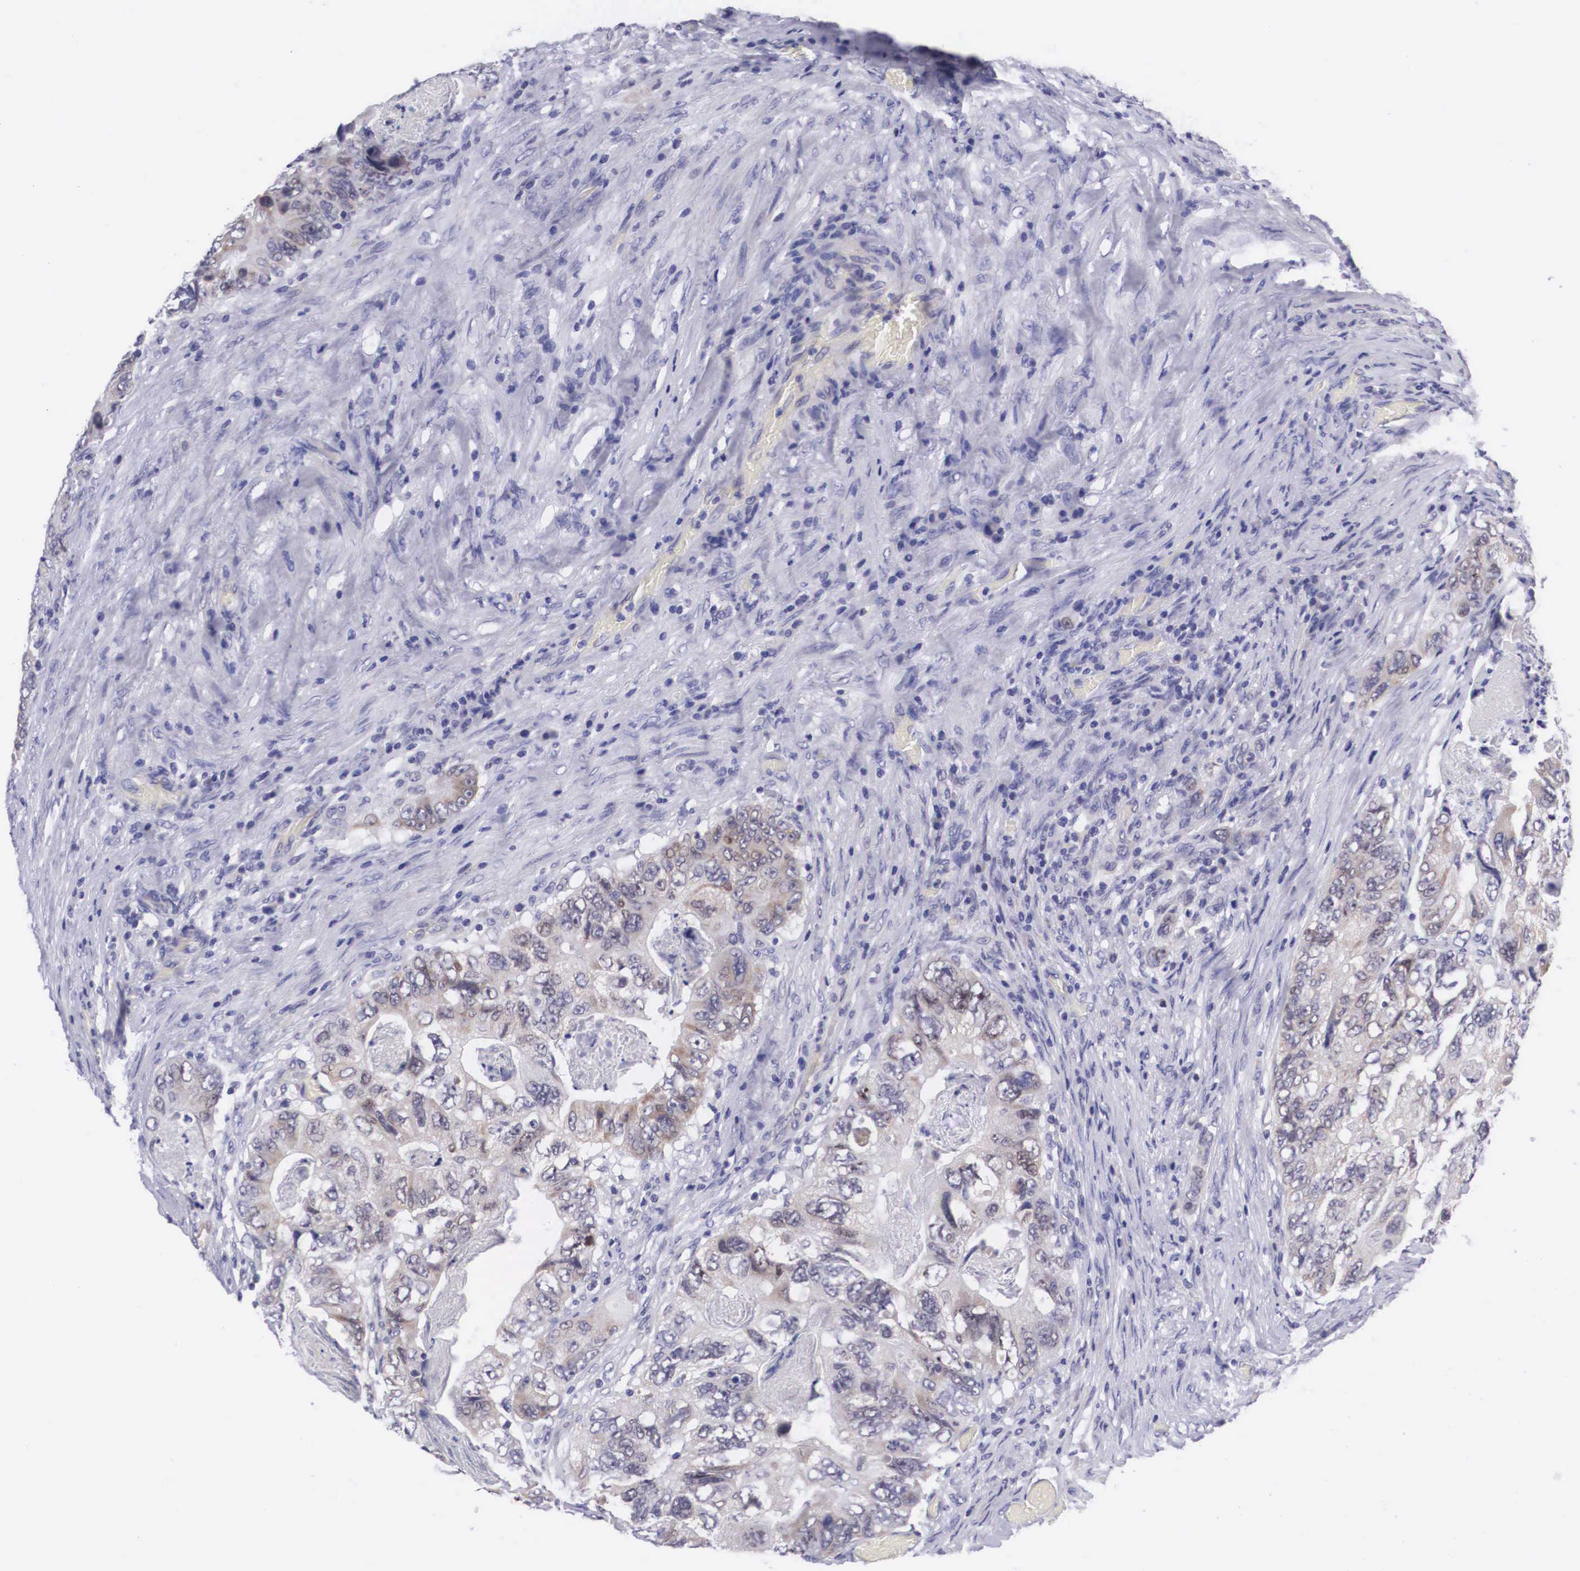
{"staining": {"intensity": "moderate", "quantity": "25%-75%", "location": "cytoplasmic/membranous"}, "tissue": "colorectal cancer", "cell_type": "Tumor cells", "image_type": "cancer", "snomed": [{"axis": "morphology", "description": "Adenocarcinoma, NOS"}, {"axis": "topography", "description": "Rectum"}], "caption": "Approximately 25%-75% of tumor cells in adenocarcinoma (colorectal) show moderate cytoplasmic/membranous protein staining as visualized by brown immunohistochemical staining.", "gene": "SOX11", "patient": {"sex": "female", "age": 82}}